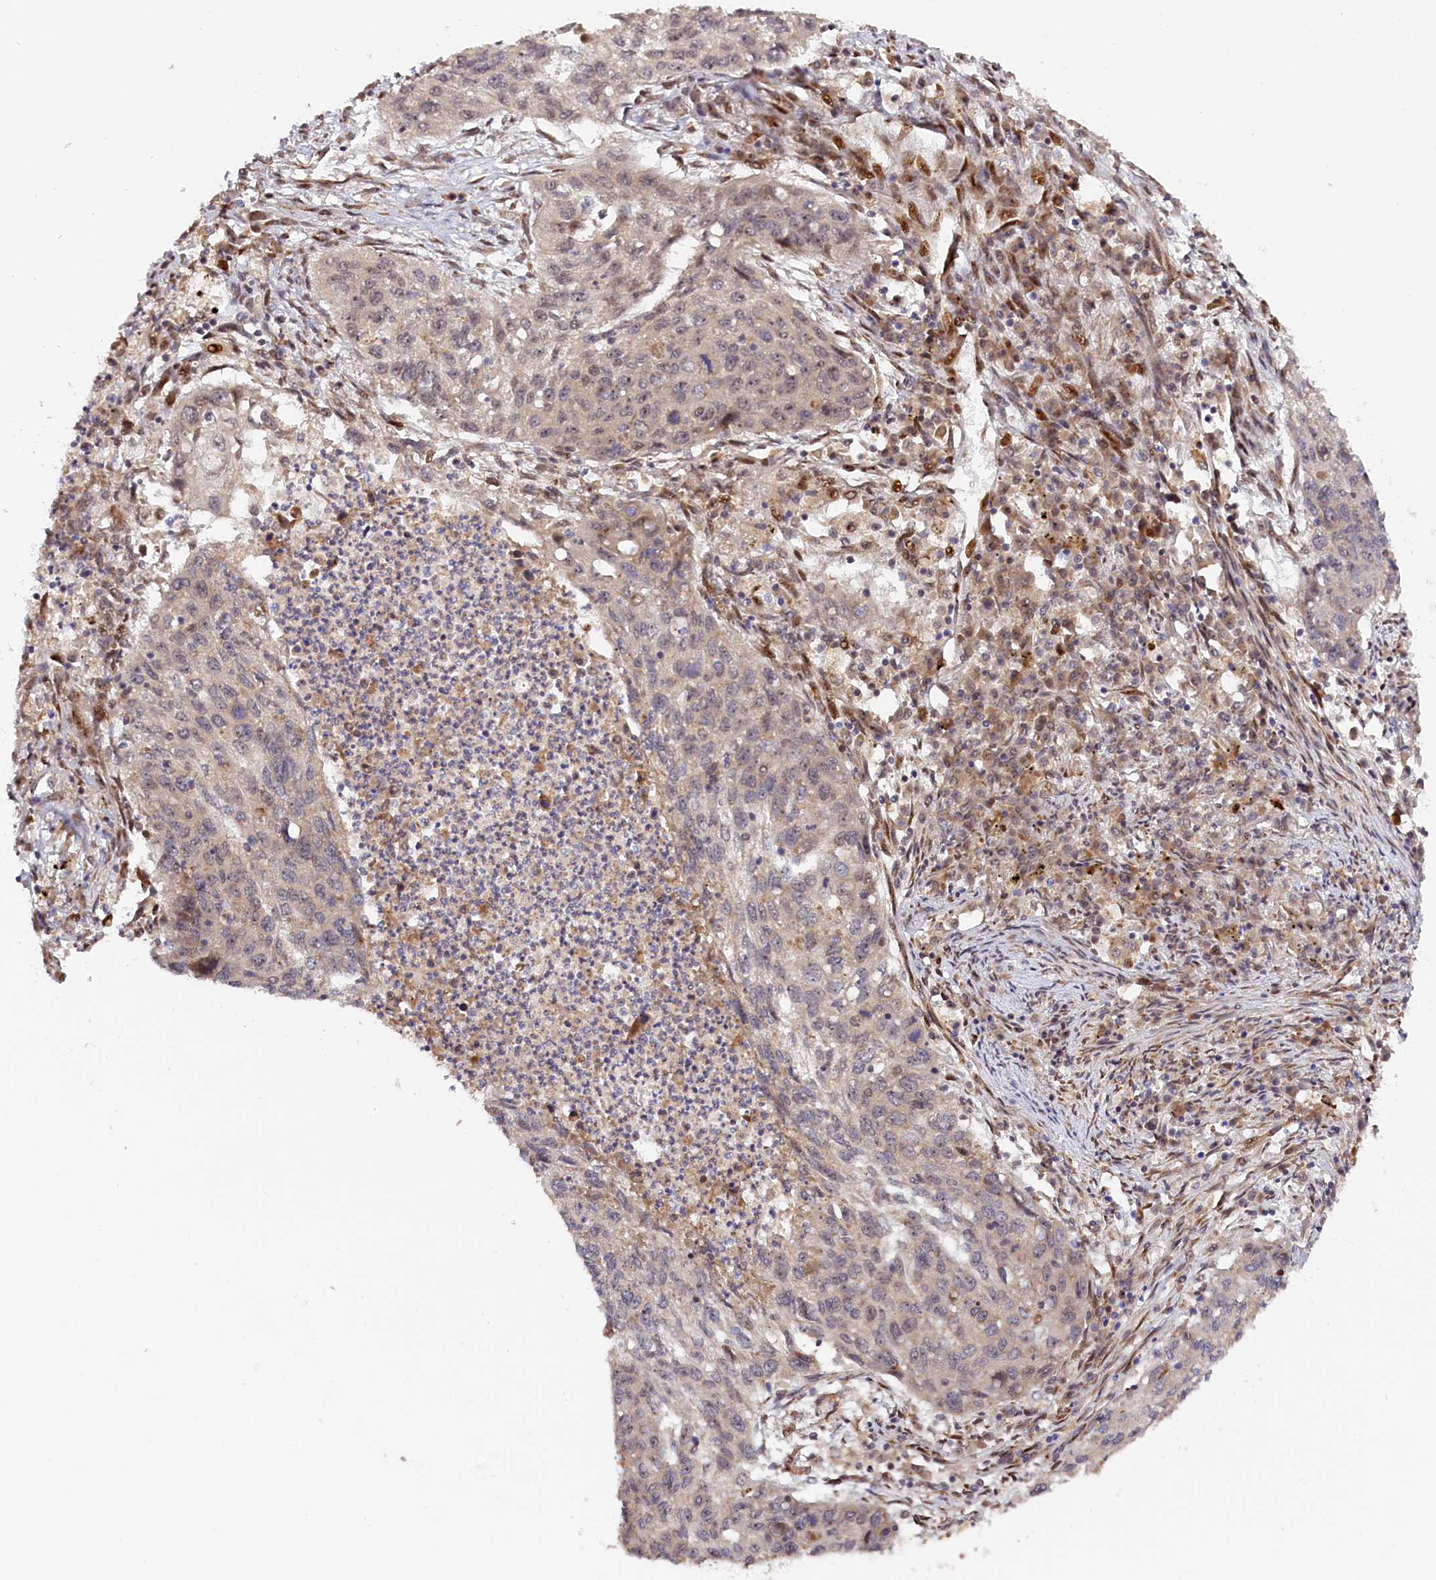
{"staining": {"intensity": "weak", "quantity": "<25%", "location": "nuclear"}, "tissue": "lung cancer", "cell_type": "Tumor cells", "image_type": "cancer", "snomed": [{"axis": "morphology", "description": "Squamous cell carcinoma, NOS"}, {"axis": "topography", "description": "Lung"}], "caption": "A high-resolution image shows immunohistochemistry (IHC) staining of lung cancer, which displays no significant expression in tumor cells.", "gene": "ANKRD24", "patient": {"sex": "female", "age": 63}}